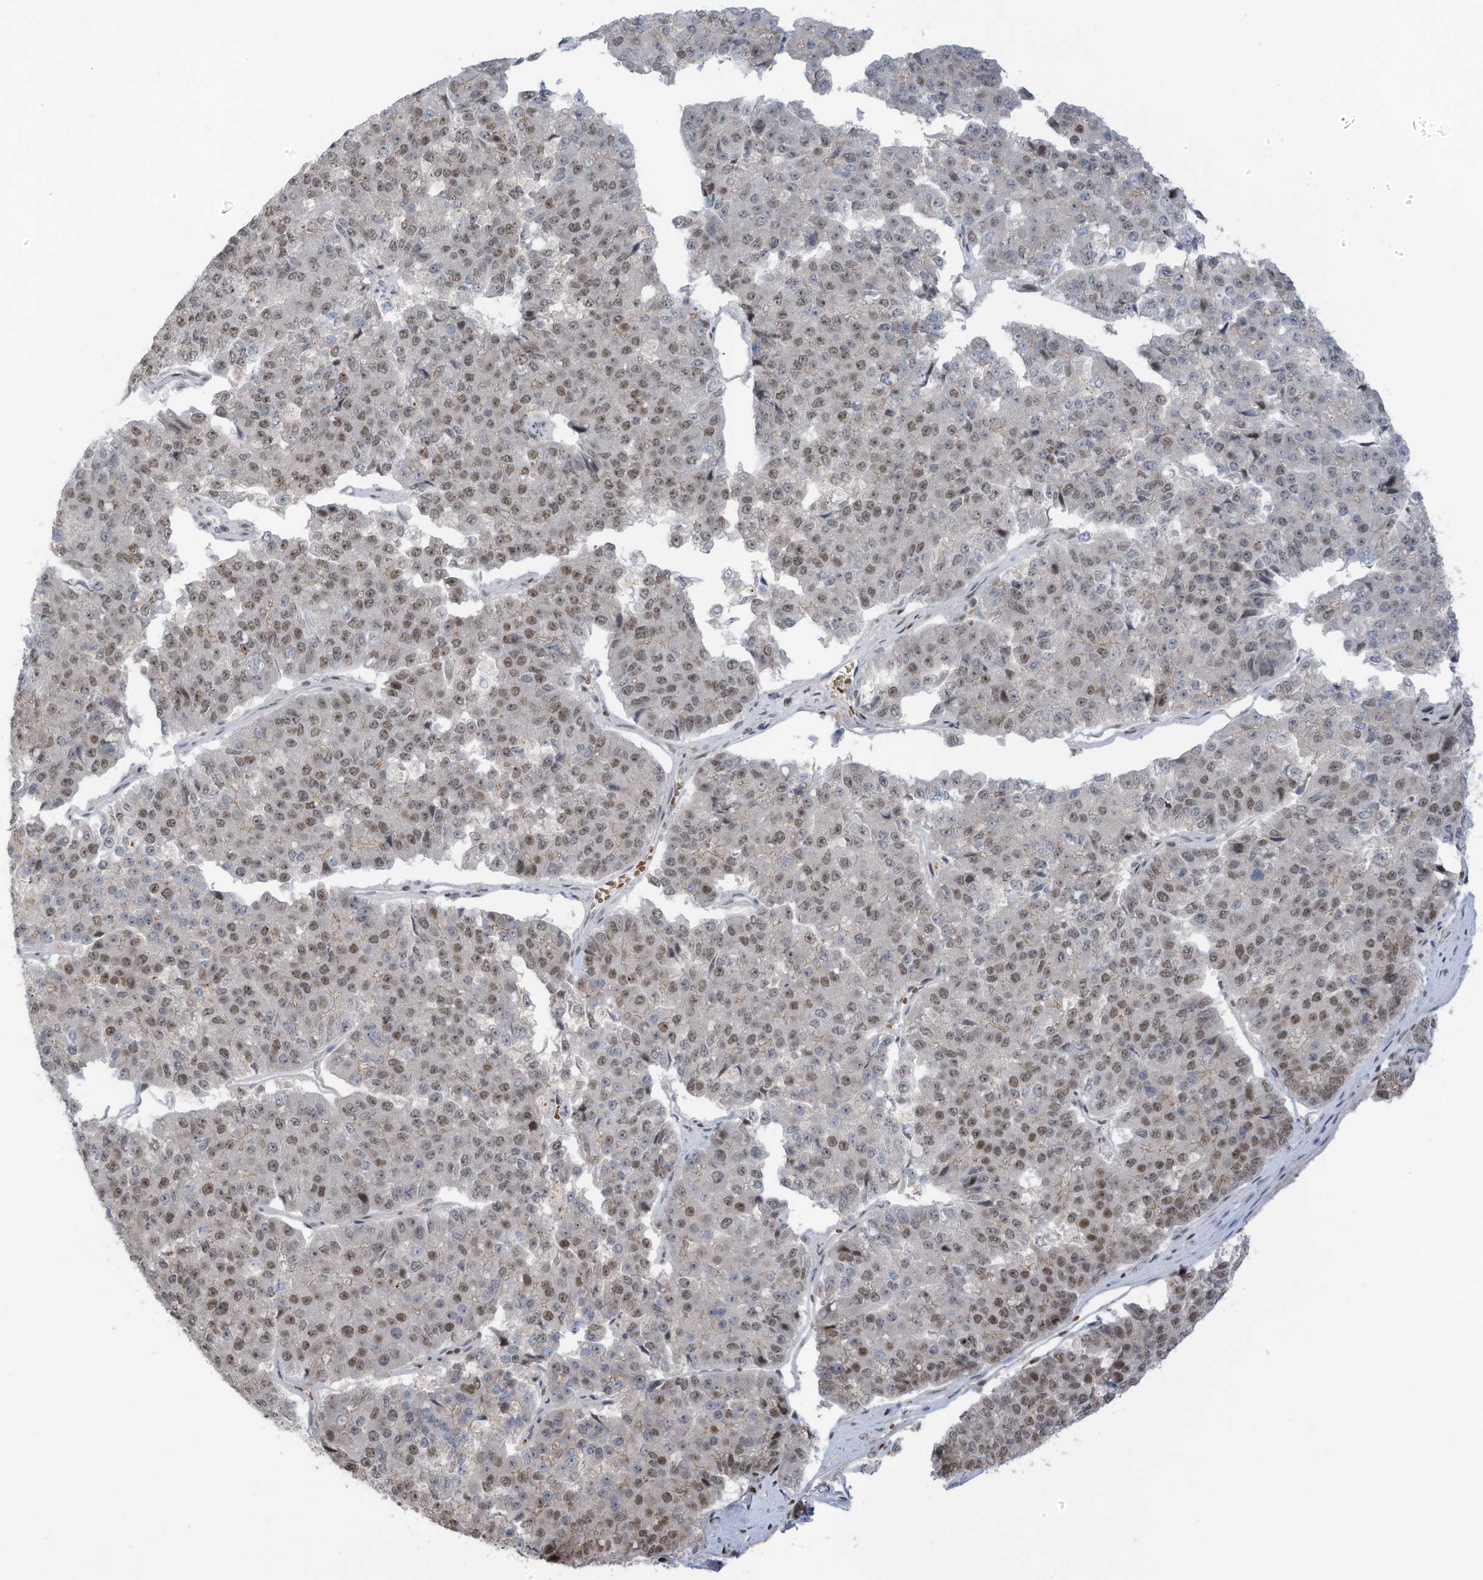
{"staining": {"intensity": "weak", "quantity": "25%-75%", "location": "nuclear"}, "tissue": "pancreatic cancer", "cell_type": "Tumor cells", "image_type": "cancer", "snomed": [{"axis": "morphology", "description": "Adenocarcinoma, NOS"}, {"axis": "topography", "description": "Pancreas"}], "caption": "An image of human pancreatic adenocarcinoma stained for a protein reveals weak nuclear brown staining in tumor cells. (Stains: DAB in brown, nuclei in blue, Microscopy: brightfield microscopy at high magnification).", "gene": "ZCWPW2", "patient": {"sex": "male", "age": 50}}